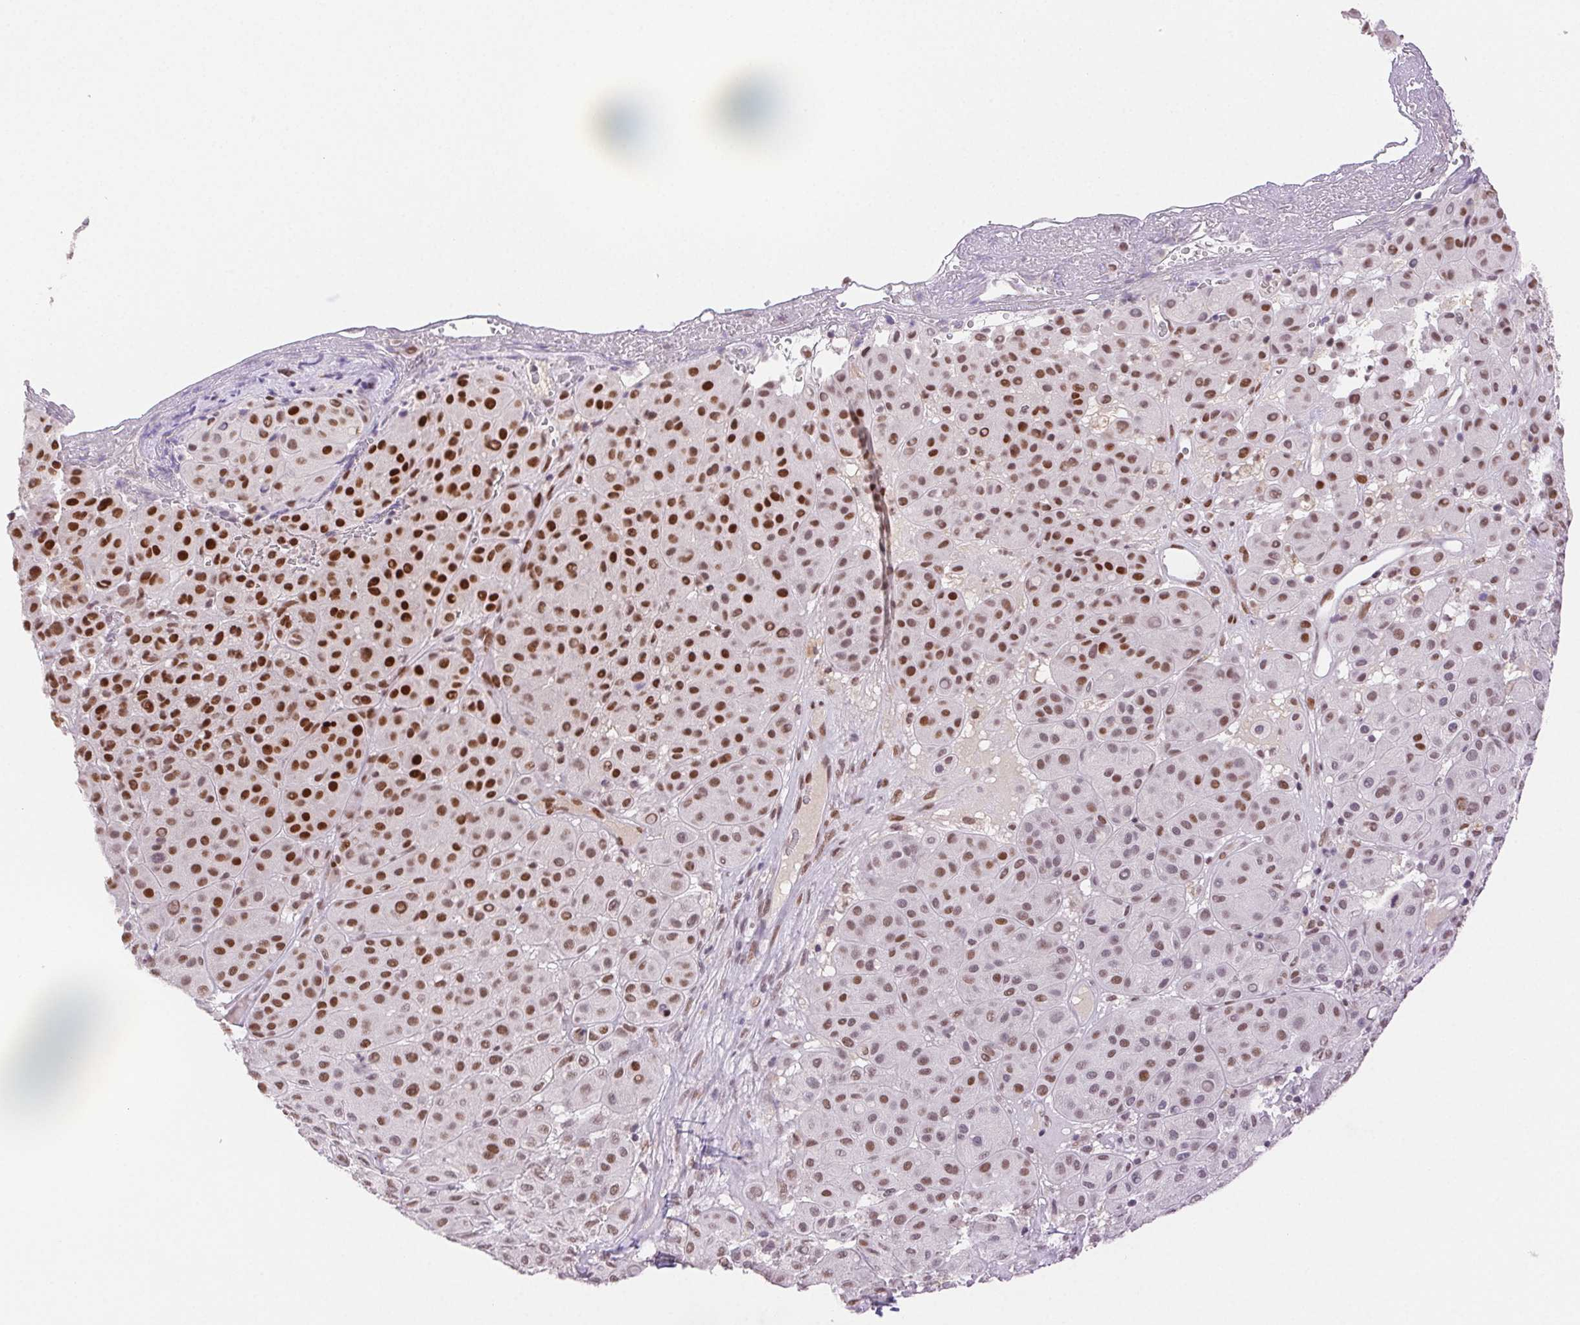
{"staining": {"intensity": "moderate", "quantity": ">75%", "location": "nuclear"}, "tissue": "melanoma", "cell_type": "Tumor cells", "image_type": "cancer", "snomed": [{"axis": "morphology", "description": "Malignant melanoma, Metastatic site"}, {"axis": "topography", "description": "Smooth muscle"}], "caption": "Immunohistochemical staining of melanoma reveals medium levels of moderate nuclear protein staining in about >75% of tumor cells. The staining is performed using DAB (3,3'-diaminobenzidine) brown chromogen to label protein expression. The nuclei are counter-stained blue using hematoxylin.", "gene": "H2AZ2", "patient": {"sex": "male", "age": 41}}